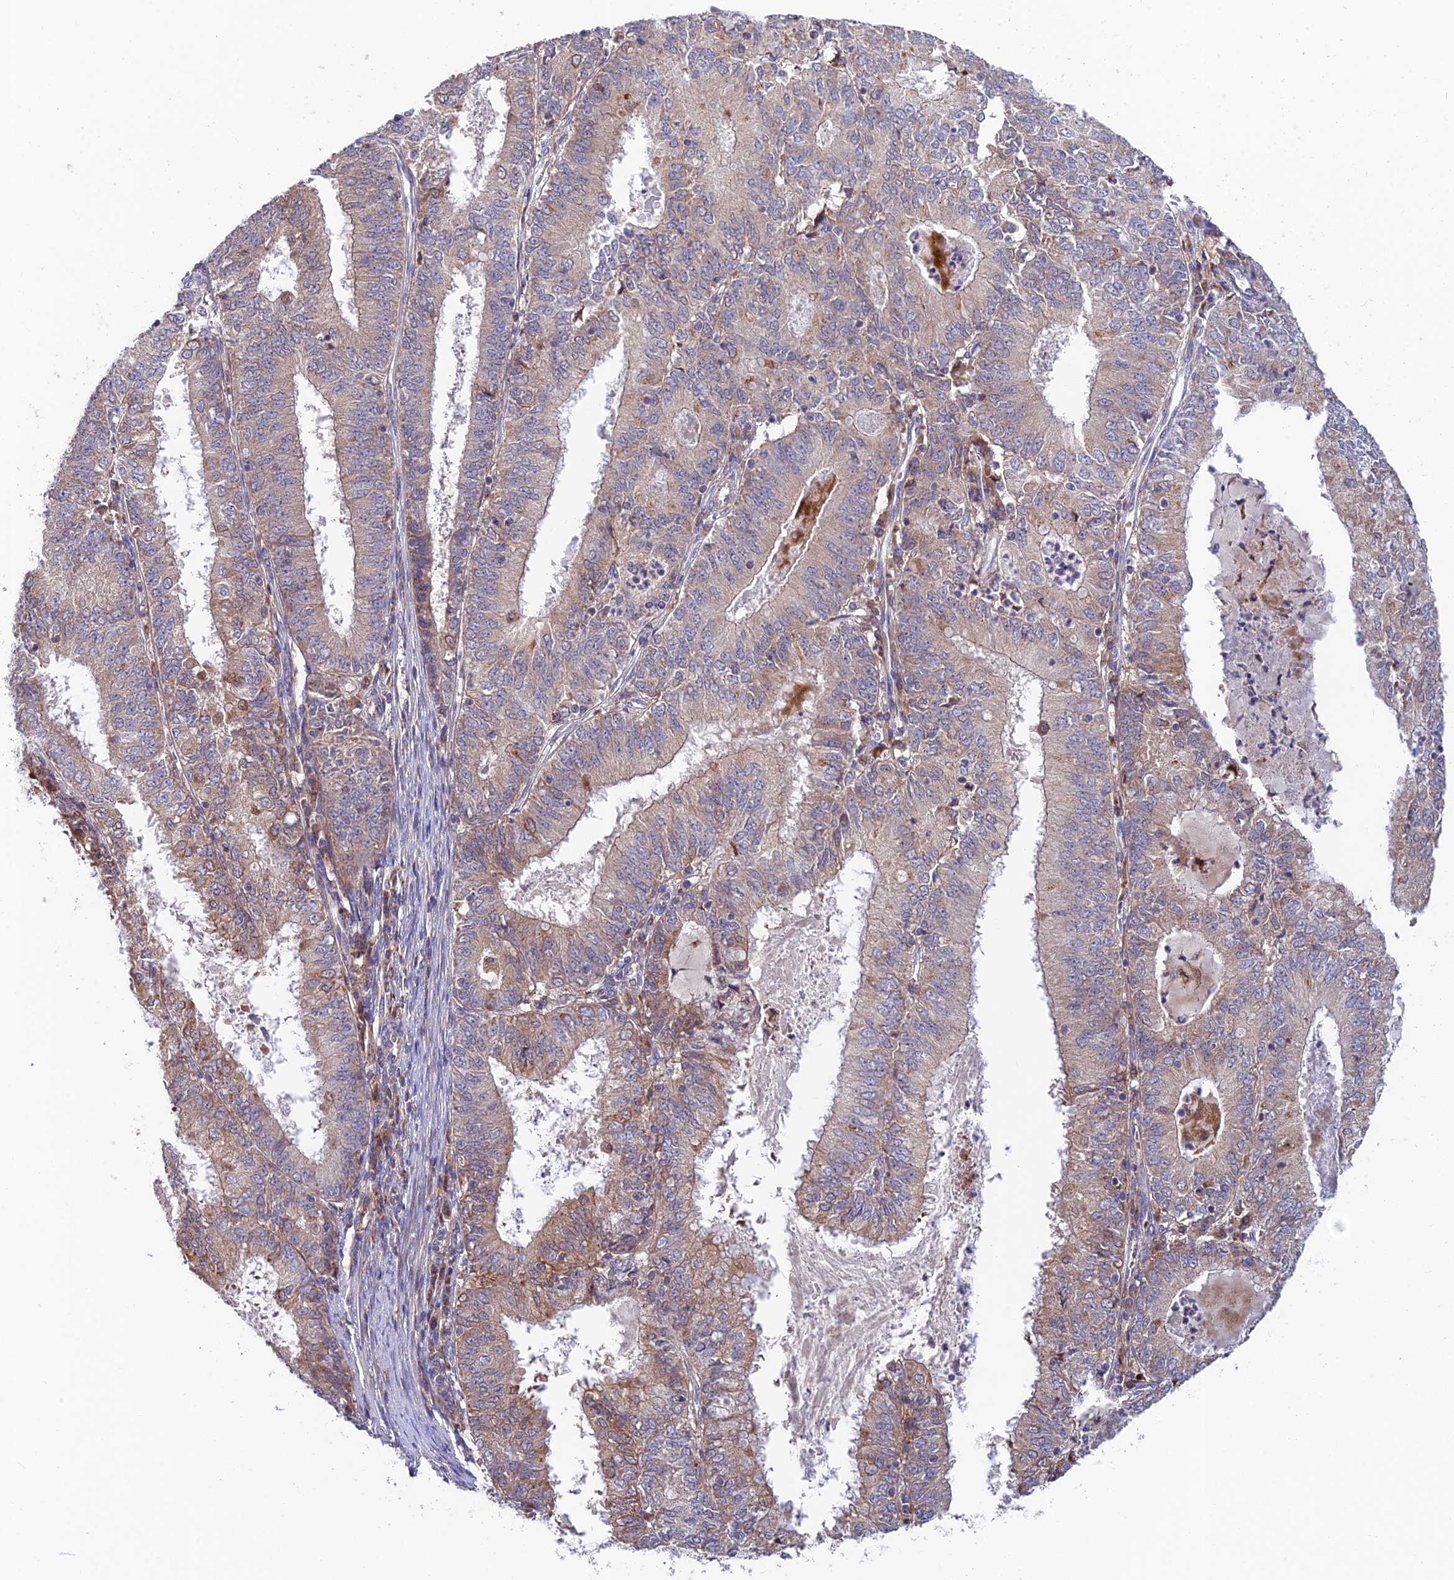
{"staining": {"intensity": "weak", "quantity": "25%-75%", "location": "cytoplasmic/membranous"}, "tissue": "endometrial cancer", "cell_type": "Tumor cells", "image_type": "cancer", "snomed": [{"axis": "morphology", "description": "Adenocarcinoma, NOS"}, {"axis": "topography", "description": "Endometrium"}], "caption": "Immunohistochemical staining of human endometrial adenocarcinoma displays low levels of weak cytoplasmic/membranous positivity in approximately 25%-75% of tumor cells.", "gene": "FUOM", "patient": {"sex": "female", "age": 57}}